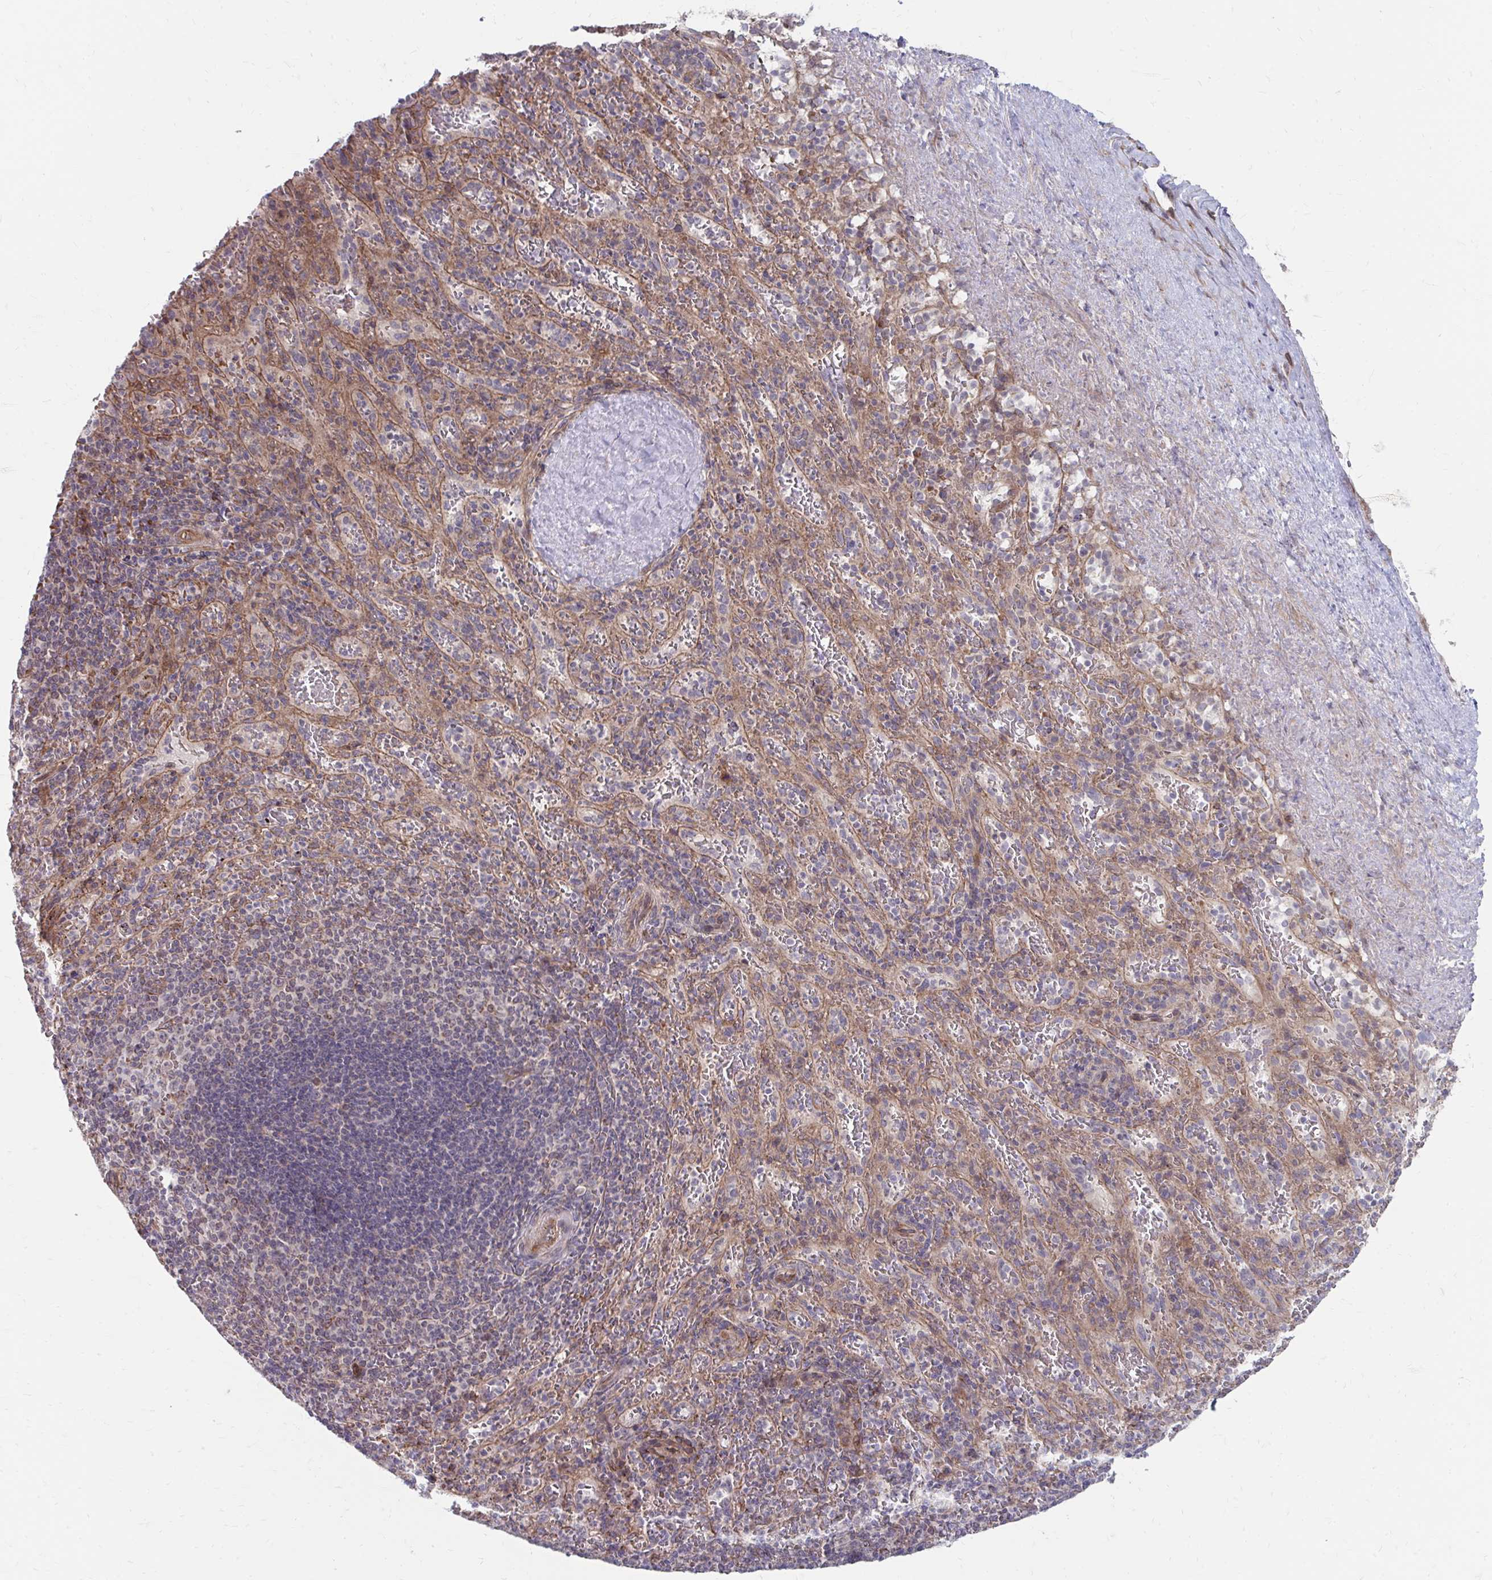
{"staining": {"intensity": "negative", "quantity": "none", "location": "none"}, "tissue": "spleen", "cell_type": "Cells in red pulp", "image_type": "normal", "snomed": [{"axis": "morphology", "description": "Normal tissue, NOS"}, {"axis": "topography", "description": "Spleen"}], "caption": "IHC histopathology image of normal spleen: human spleen stained with DAB demonstrates no significant protein positivity in cells in red pulp. The staining was performed using DAB (3,3'-diaminobenzidine) to visualize the protein expression in brown, while the nuclei were stained in blue with hematoxylin (Magnification: 20x).", "gene": "ITPR2", "patient": {"sex": "male", "age": 57}}